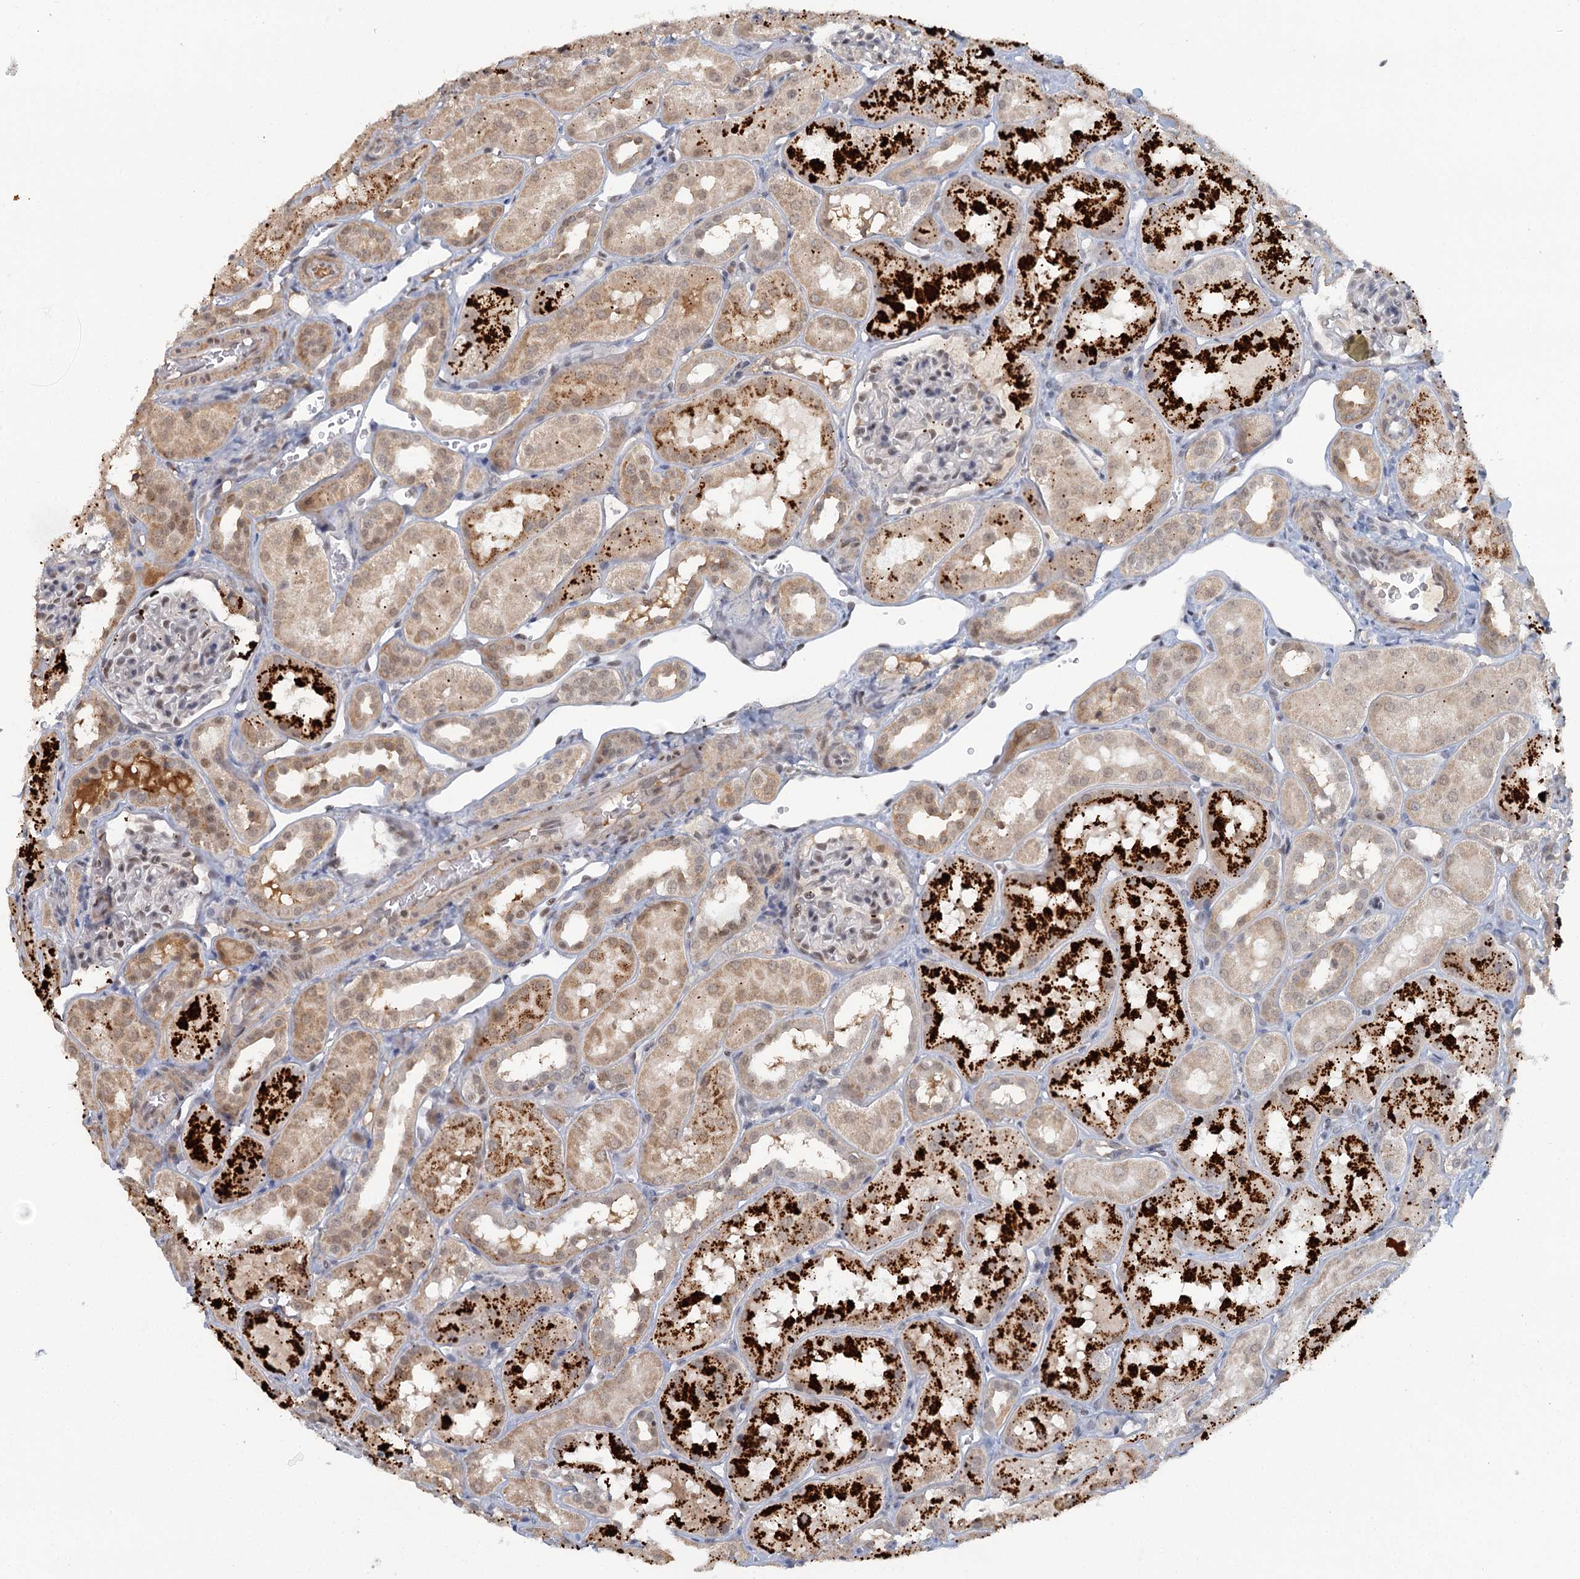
{"staining": {"intensity": "weak", "quantity": "<25%", "location": "cytoplasmic/membranous,nuclear"}, "tissue": "kidney", "cell_type": "Cells in glomeruli", "image_type": "normal", "snomed": [{"axis": "morphology", "description": "Normal tissue, NOS"}, {"axis": "topography", "description": "Kidney"}, {"axis": "topography", "description": "Urinary bladder"}], "caption": "Immunohistochemical staining of normal human kidney shows no significant expression in cells in glomeruli. (DAB (3,3'-diaminobenzidine) immunohistochemistry visualized using brightfield microscopy, high magnification).", "gene": "GPATCH11", "patient": {"sex": "male", "age": 16}}